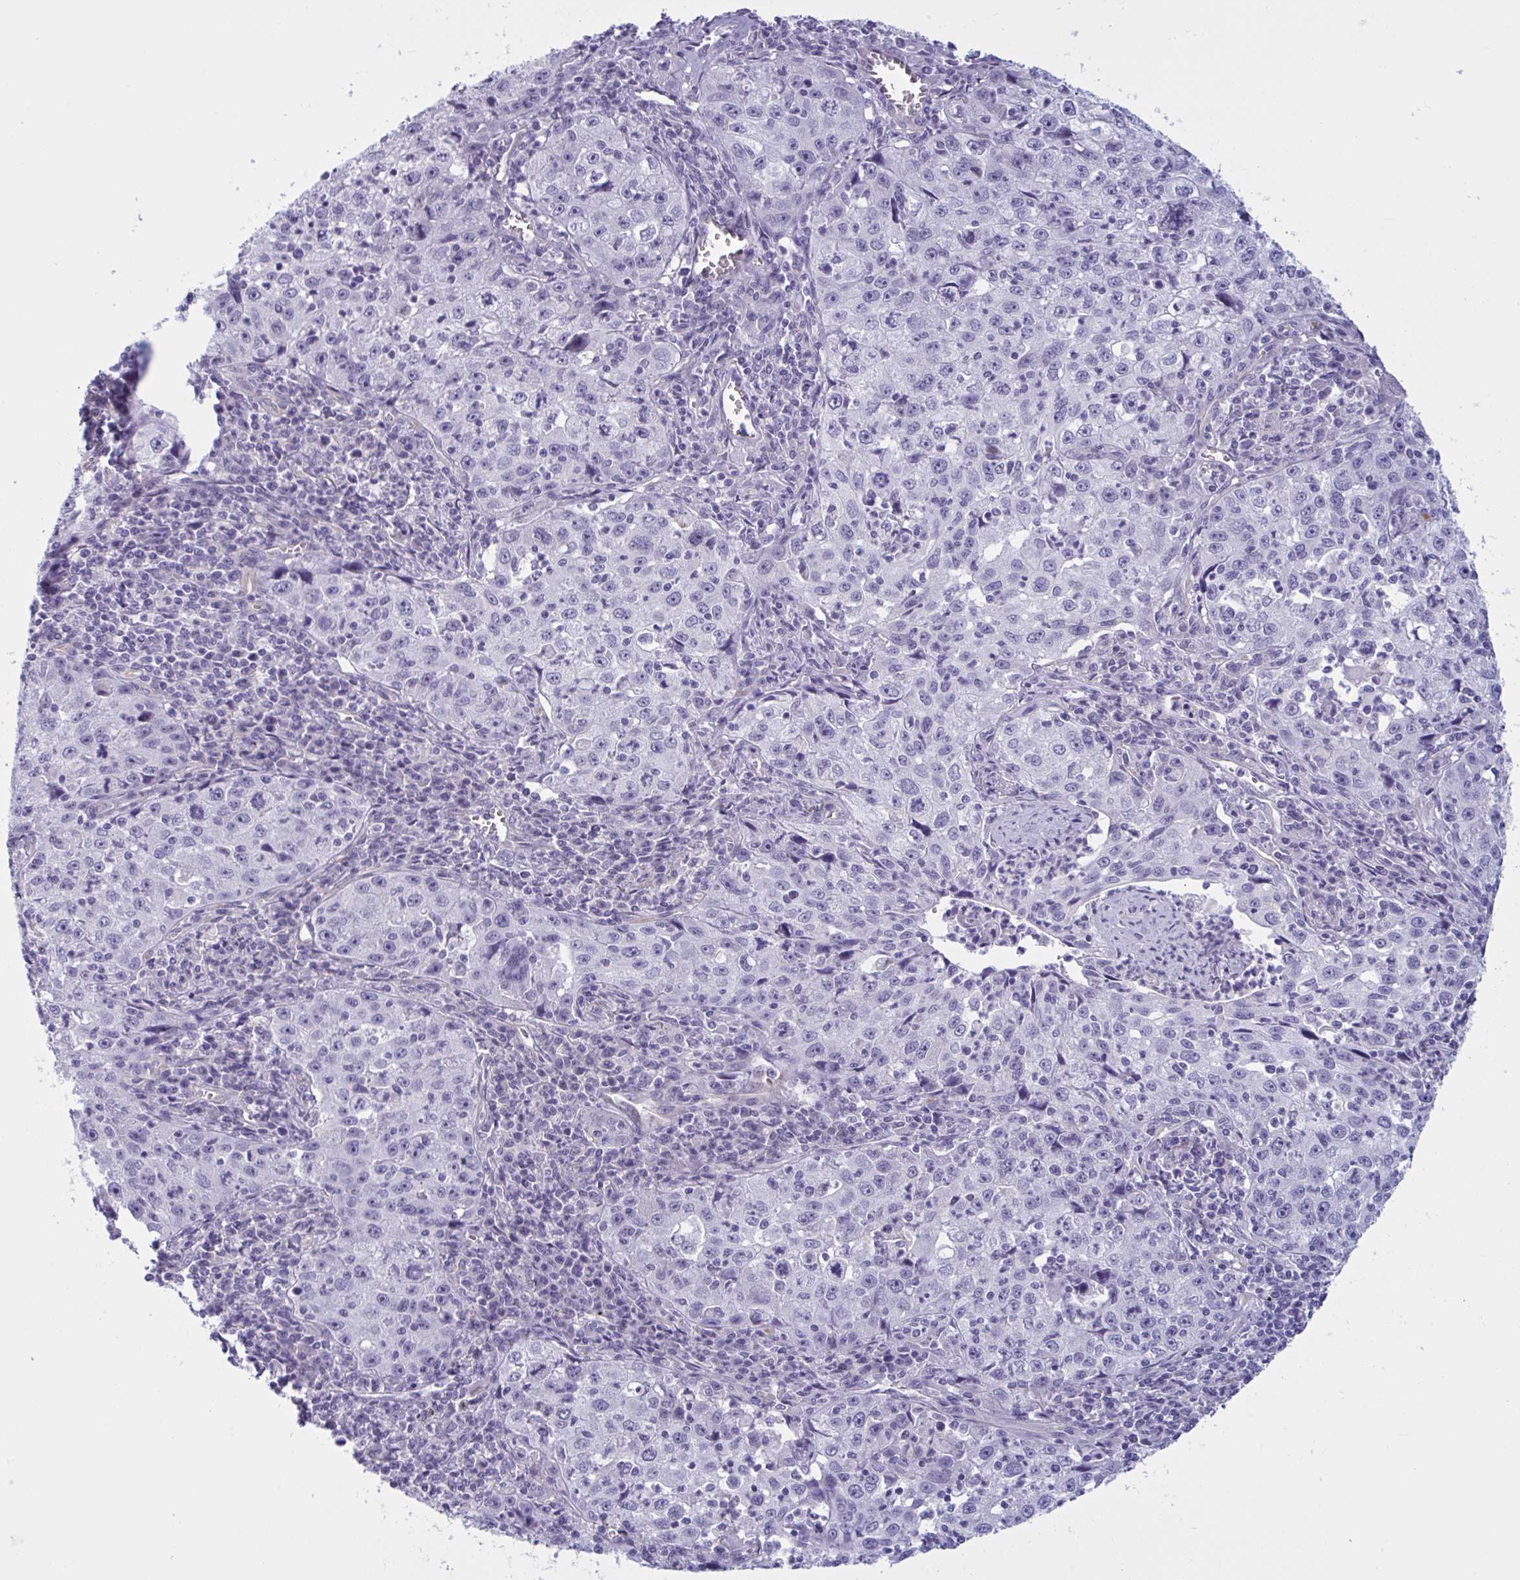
{"staining": {"intensity": "negative", "quantity": "none", "location": "none"}, "tissue": "lung cancer", "cell_type": "Tumor cells", "image_type": "cancer", "snomed": [{"axis": "morphology", "description": "Squamous cell carcinoma, NOS"}, {"axis": "topography", "description": "Lung"}], "caption": "IHC photomicrograph of neoplastic tissue: lung squamous cell carcinoma stained with DAB (3,3'-diaminobenzidine) displays no significant protein staining in tumor cells. Nuclei are stained in blue.", "gene": "OR1L3", "patient": {"sex": "male", "age": 71}}